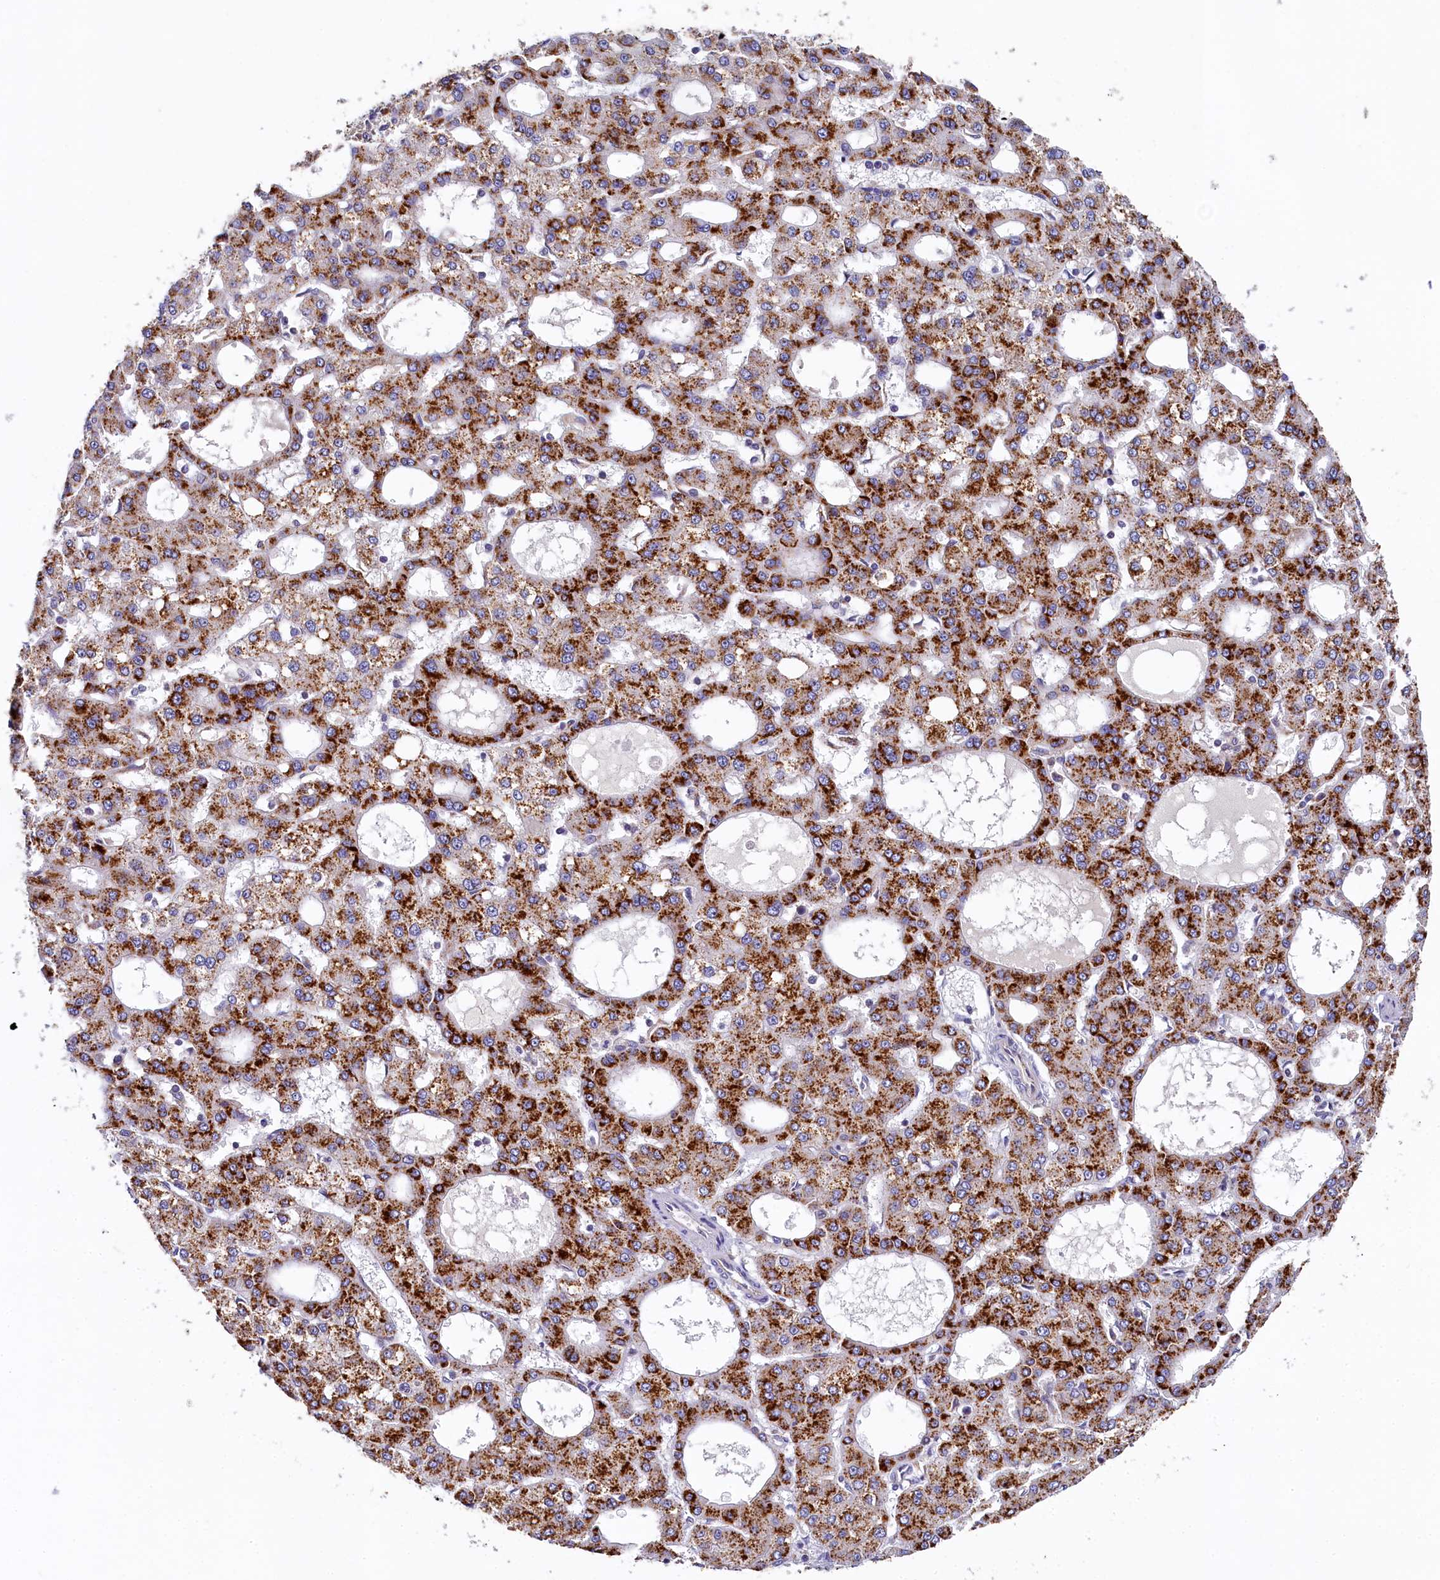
{"staining": {"intensity": "strong", "quantity": ">75%", "location": "cytoplasmic/membranous"}, "tissue": "liver cancer", "cell_type": "Tumor cells", "image_type": "cancer", "snomed": [{"axis": "morphology", "description": "Carcinoma, Hepatocellular, NOS"}, {"axis": "topography", "description": "Liver"}], "caption": "The image displays staining of hepatocellular carcinoma (liver), revealing strong cytoplasmic/membranous protein staining (brown color) within tumor cells. Nuclei are stained in blue.", "gene": "SPINK9", "patient": {"sex": "male", "age": 47}}